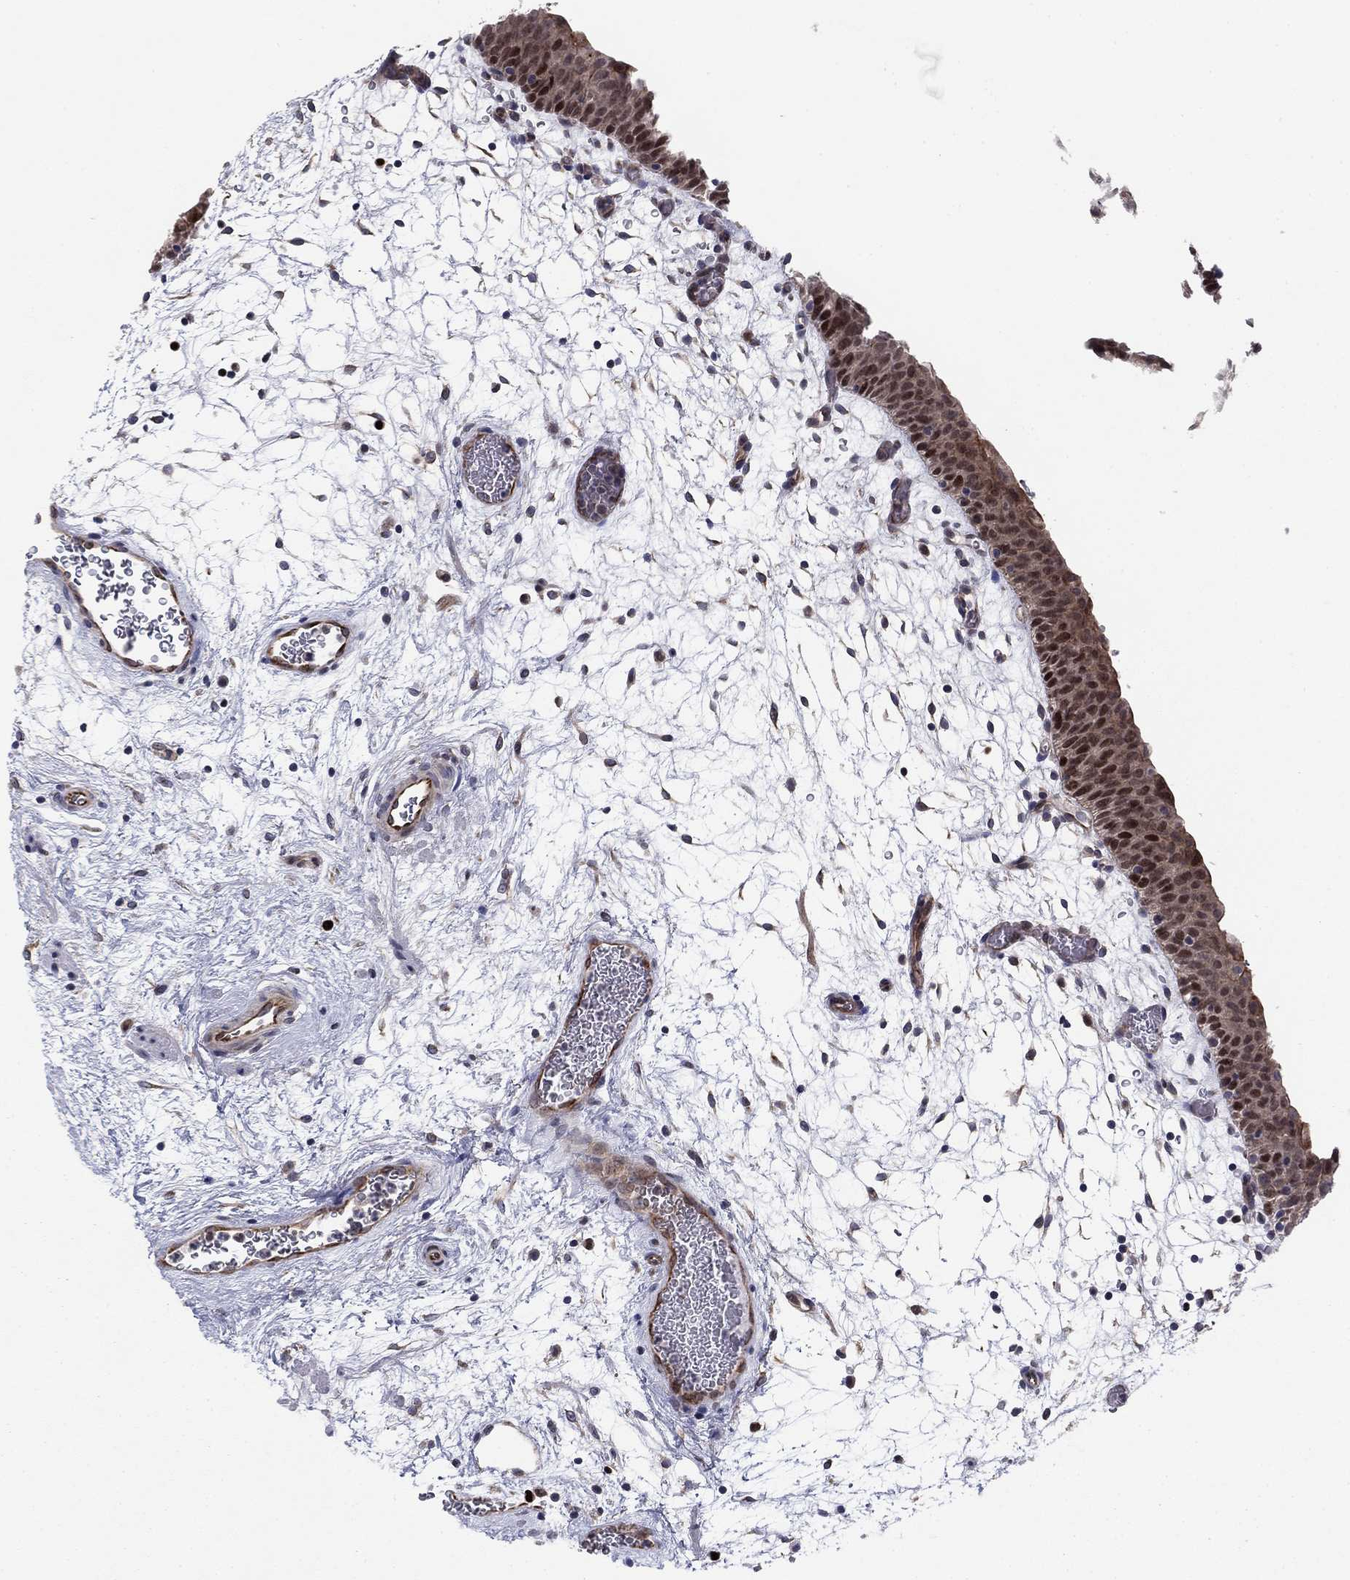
{"staining": {"intensity": "strong", "quantity": "<25%", "location": "cytoplasmic/membranous,nuclear"}, "tissue": "urinary bladder", "cell_type": "Urothelial cells", "image_type": "normal", "snomed": [{"axis": "morphology", "description": "Normal tissue, NOS"}, {"axis": "topography", "description": "Urinary bladder"}], "caption": "Benign urinary bladder displays strong cytoplasmic/membranous,nuclear expression in approximately <25% of urothelial cells The staining was performed using DAB (3,3'-diaminobenzidine) to visualize the protein expression in brown, while the nuclei were stained in blue with hematoxylin (Magnification: 20x)..", "gene": "BCL11A", "patient": {"sex": "male", "age": 37}}